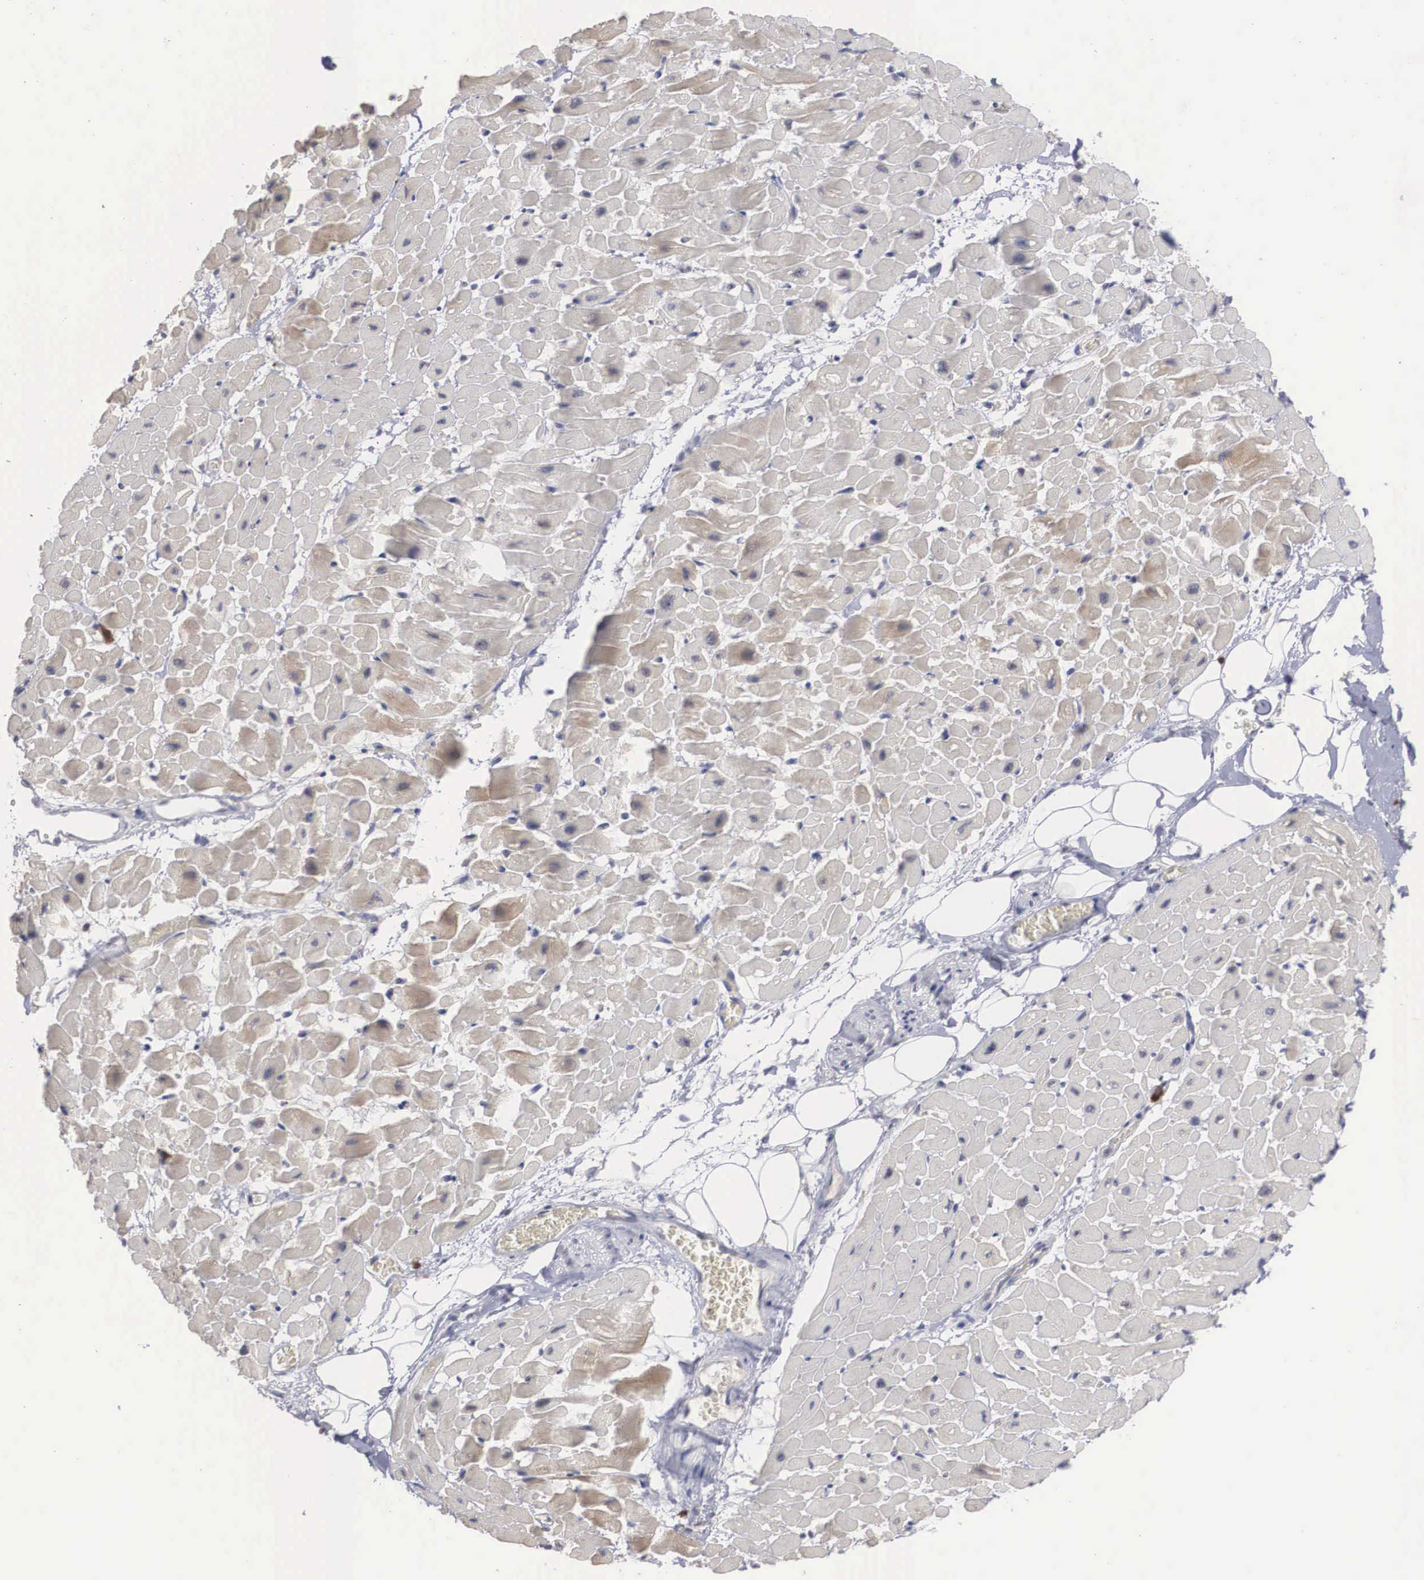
{"staining": {"intensity": "weak", "quantity": "<25%", "location": "cytoplasmic/membranous"}, "tissue": "heart muscle", "cell_type": "Cardiomyocytes", "image_type": "normal", "snomed": [{"axis": "morphology", "description": "Normal tissue, NOS"}, {"axis": "topography", "description": "Heart"}], "caption": "This photomicrograph is of benign heart muscle stained with IHC to label a protein in brown with the nuclei are counter-stained blue. There is no expression in cardiomyocytes.", "gene": "AMN", "patient": {"sex": "male", "age": 45}}